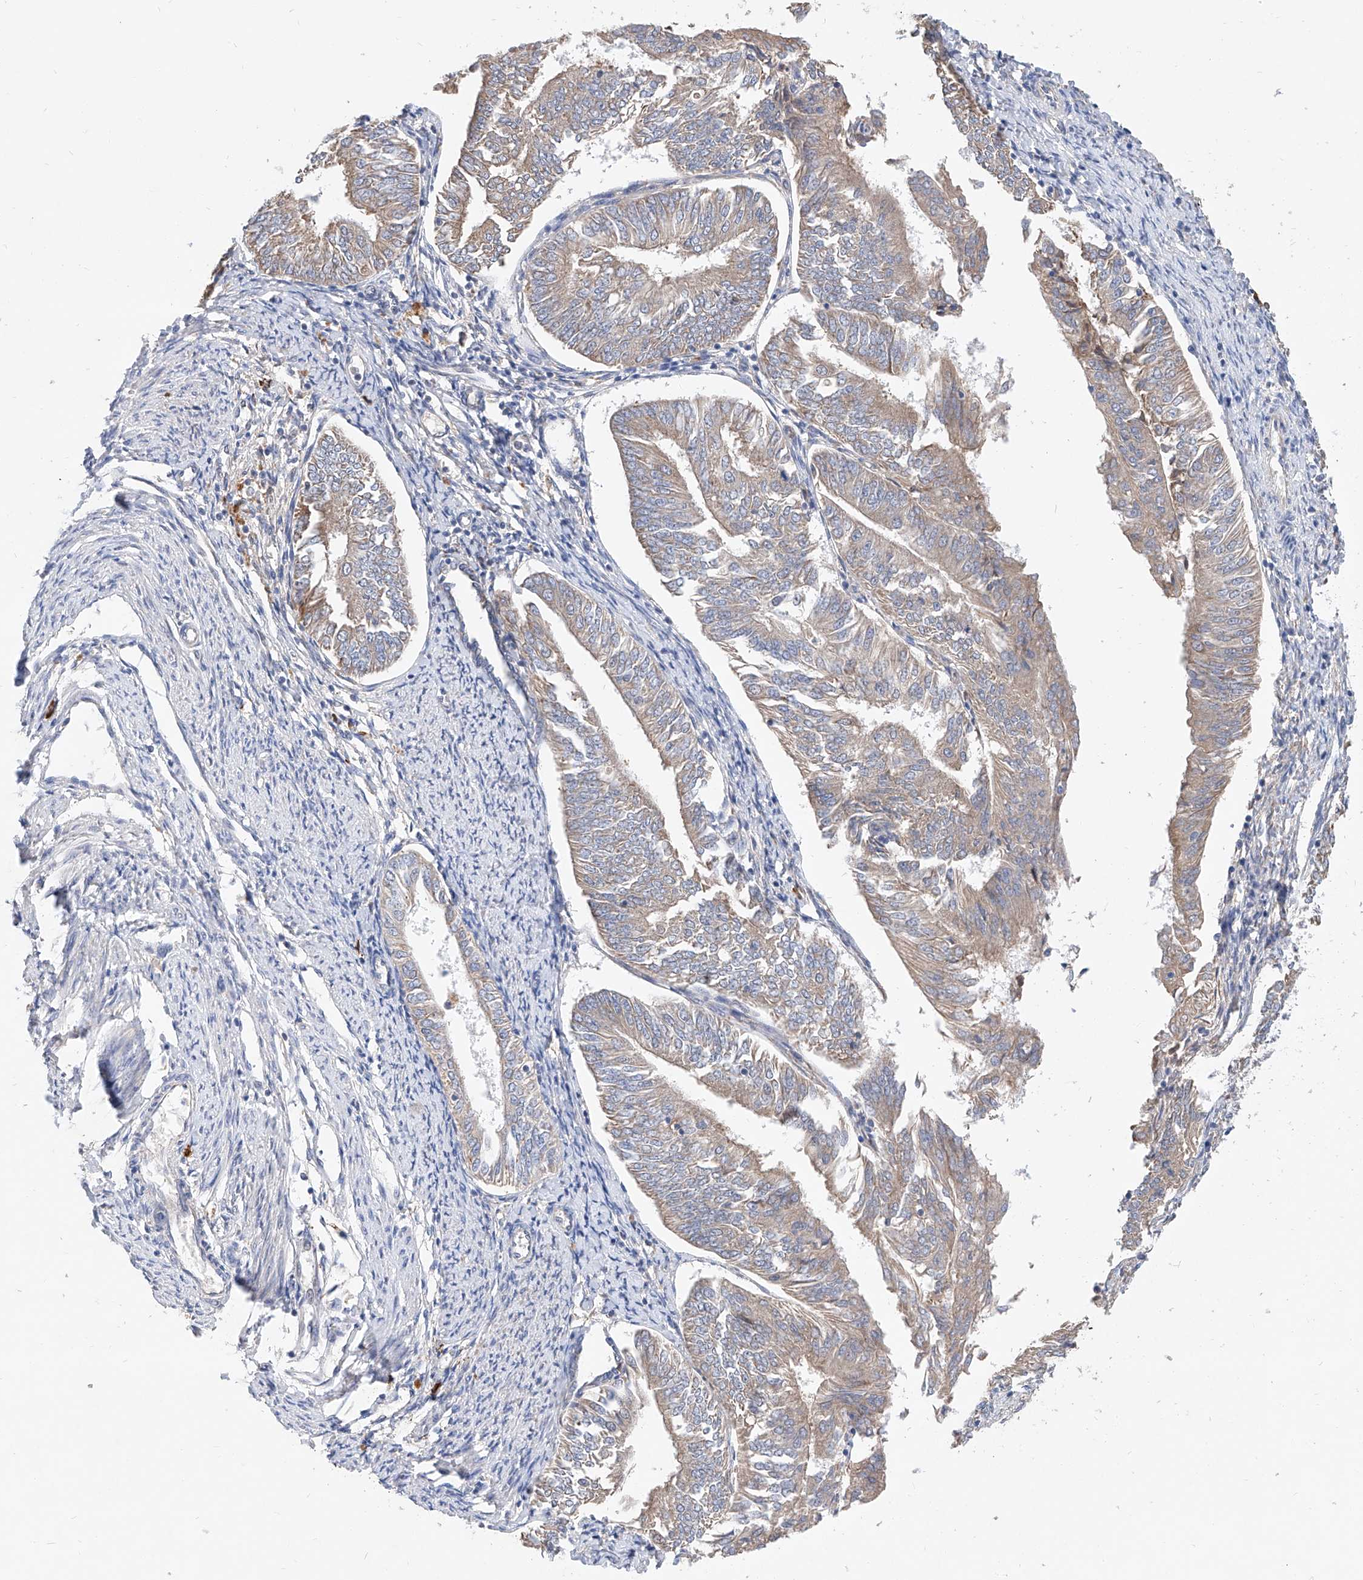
{"staining": {"intensity": "negative", "quantity": "none", "location": "none"}, "tissue": "endometrial cancer", "cell_type": "Tumor cells", "image_type": "cancer", "snomed": [{"axis": "morphology", "description": "Adenocarcinoma, NOS"}, {"axis": "topography", "description": "Endometrium"}], "caption": "An IHC image of endometrial cancer is shown. There is no staining in tumor cells of endometrial cancer.", "gene": "CARMIL3", "patient": {"sex": "female", "age": 58}}